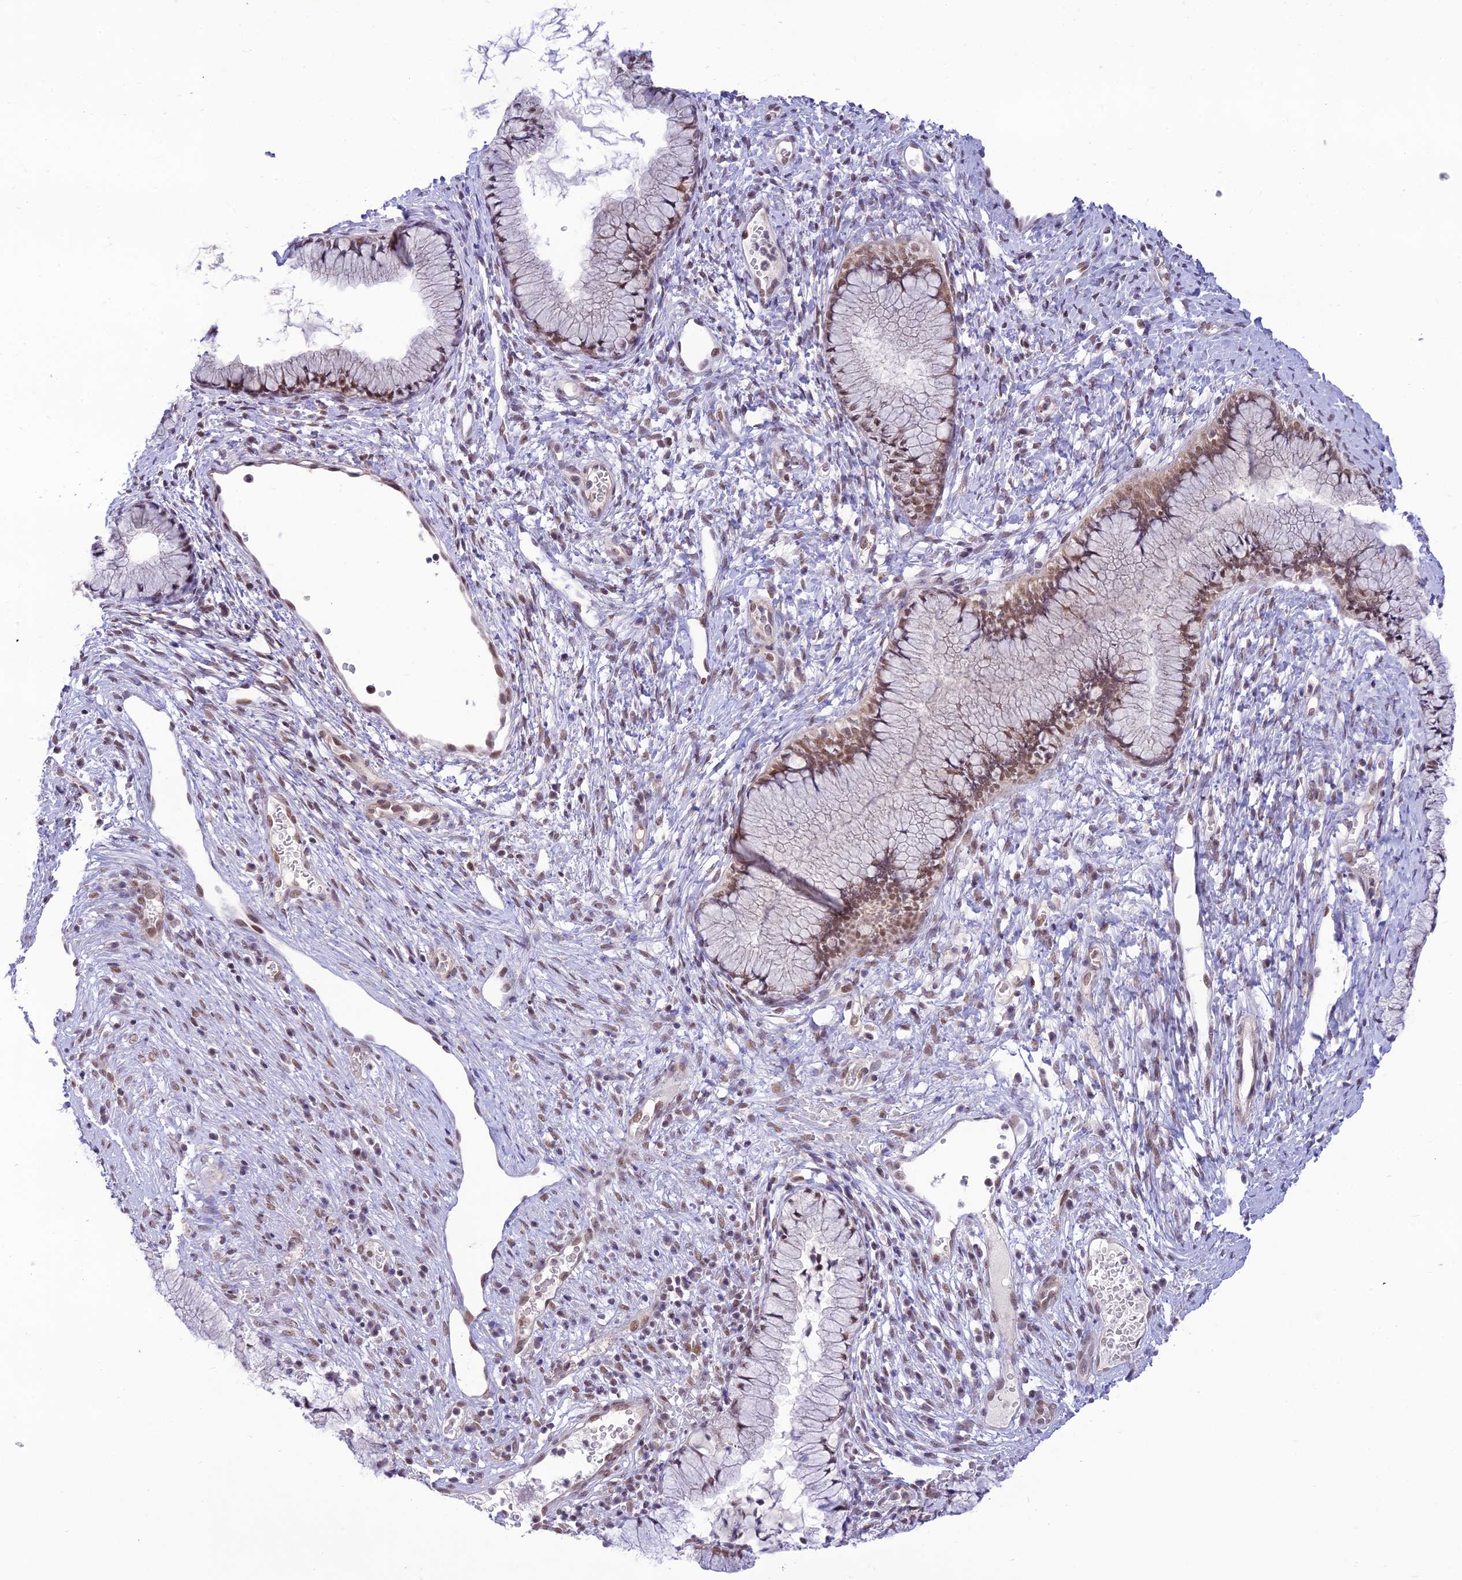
{"staining": {"intensity": "moderate", "quantity": "25%-75%", "location": "nuclear"}, "tissue": "cervix", "cell_type": "Glandular cells", "image_type": "normal", "snomed": [{"axis": "morphology", "description": "Normal tissue, NOS"}, {"axis": "topography", "description": "Cervix"}], "caption": "Approximately 25%-75% of glandular cells in benign cervix show moderate nuclear protein positivity as visualized by brown immunohistochemical staining.", "gene": "MICOS13", "patient": {"sex": "female", "age": 42}}